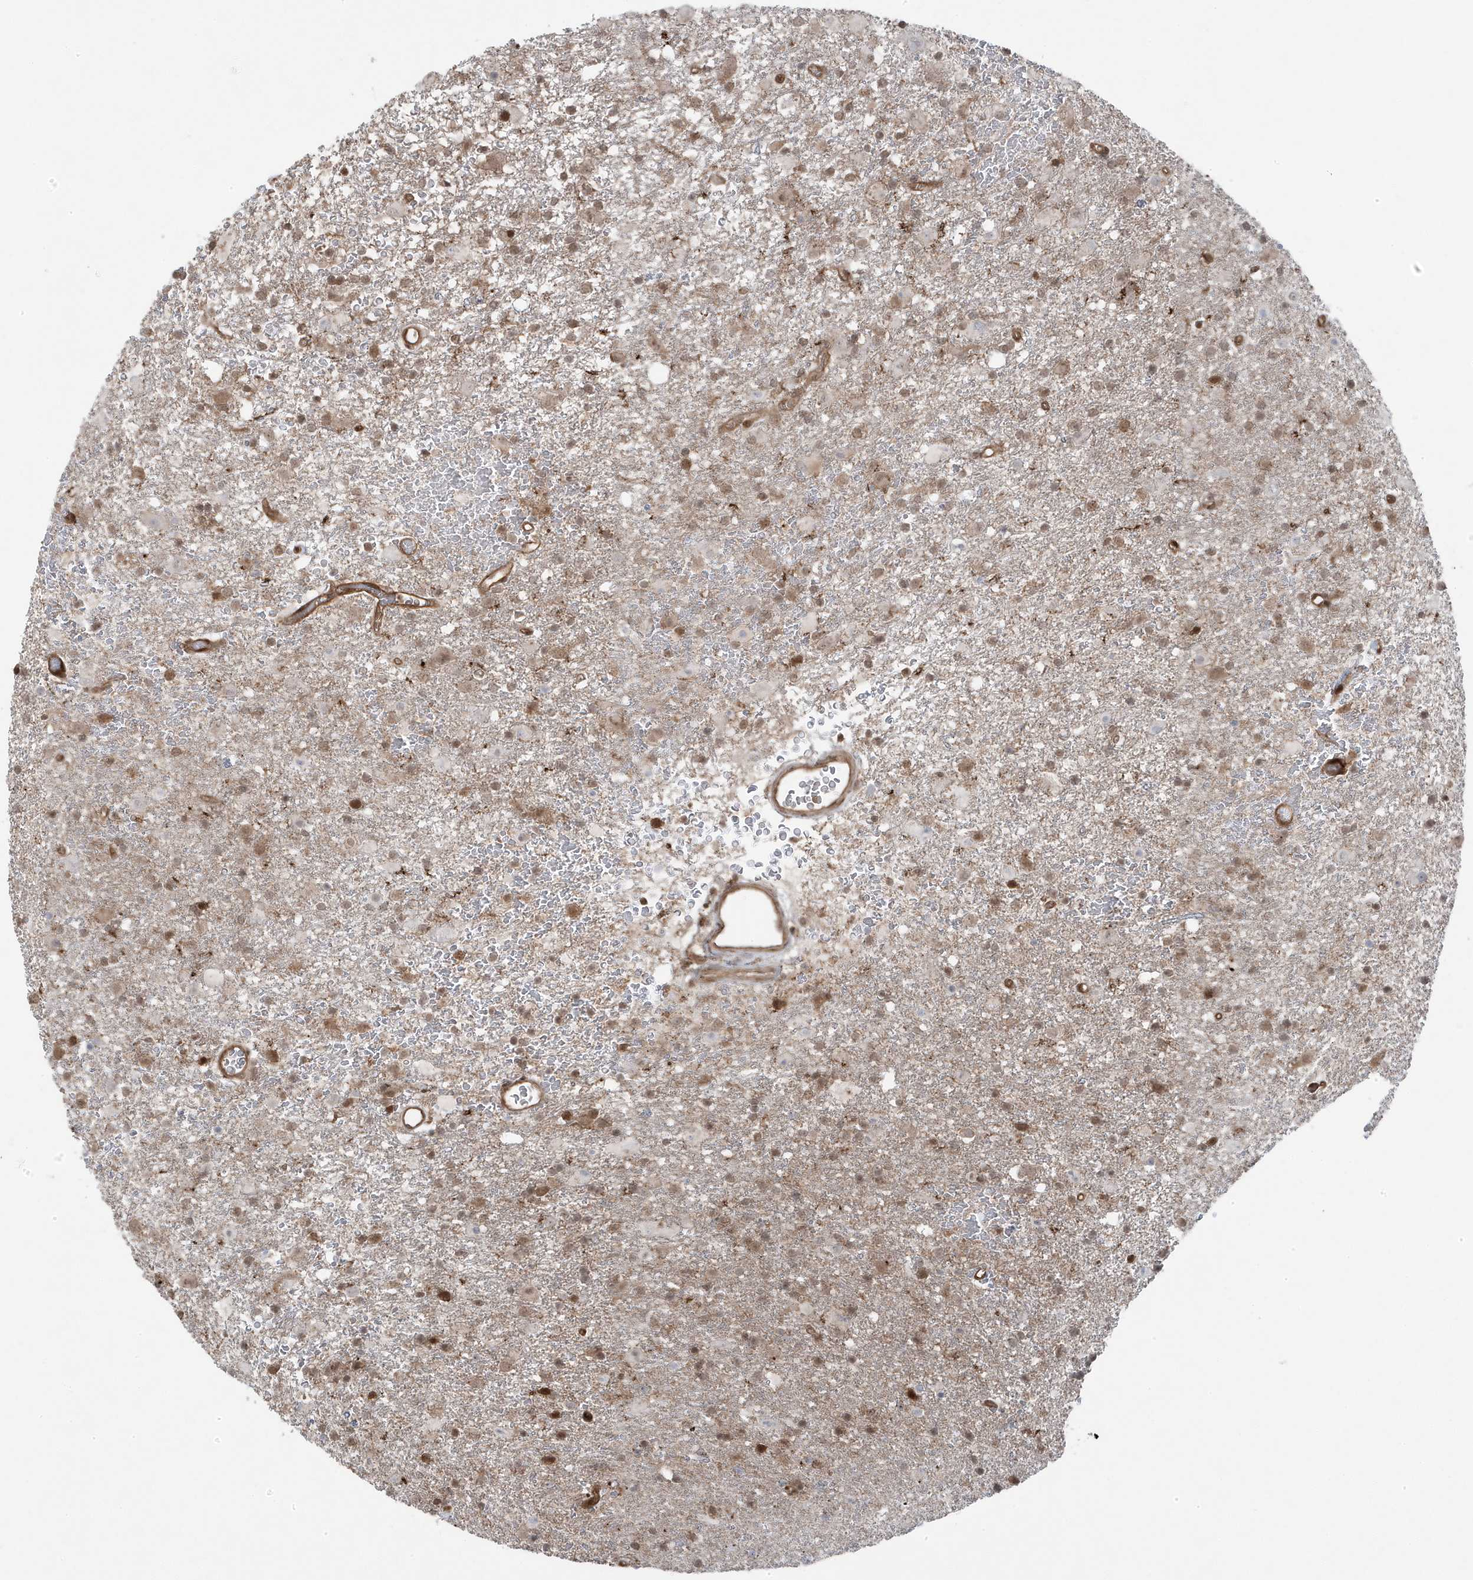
{"staining": {"intensity": "moderate", "quantity": "25%-75%", "location": "nuclear"}, "tissue": "glioma", "cell_type": "Tumor cells", "image_type": "cancer", "snomed": [{"axis": "morphology", "description": "Glioma, malignant, Low grade"}, {"axis": "topography", "description": "Brain"}], "caption": "Immunohistochemistry of malignant low-grade glioma shows medium levels of moderate nuclear expression in approximately 25%-75% of tumor cells.", "gene": "MAPK1IP1L", "patient": {"sex": "male", "age": 65}}